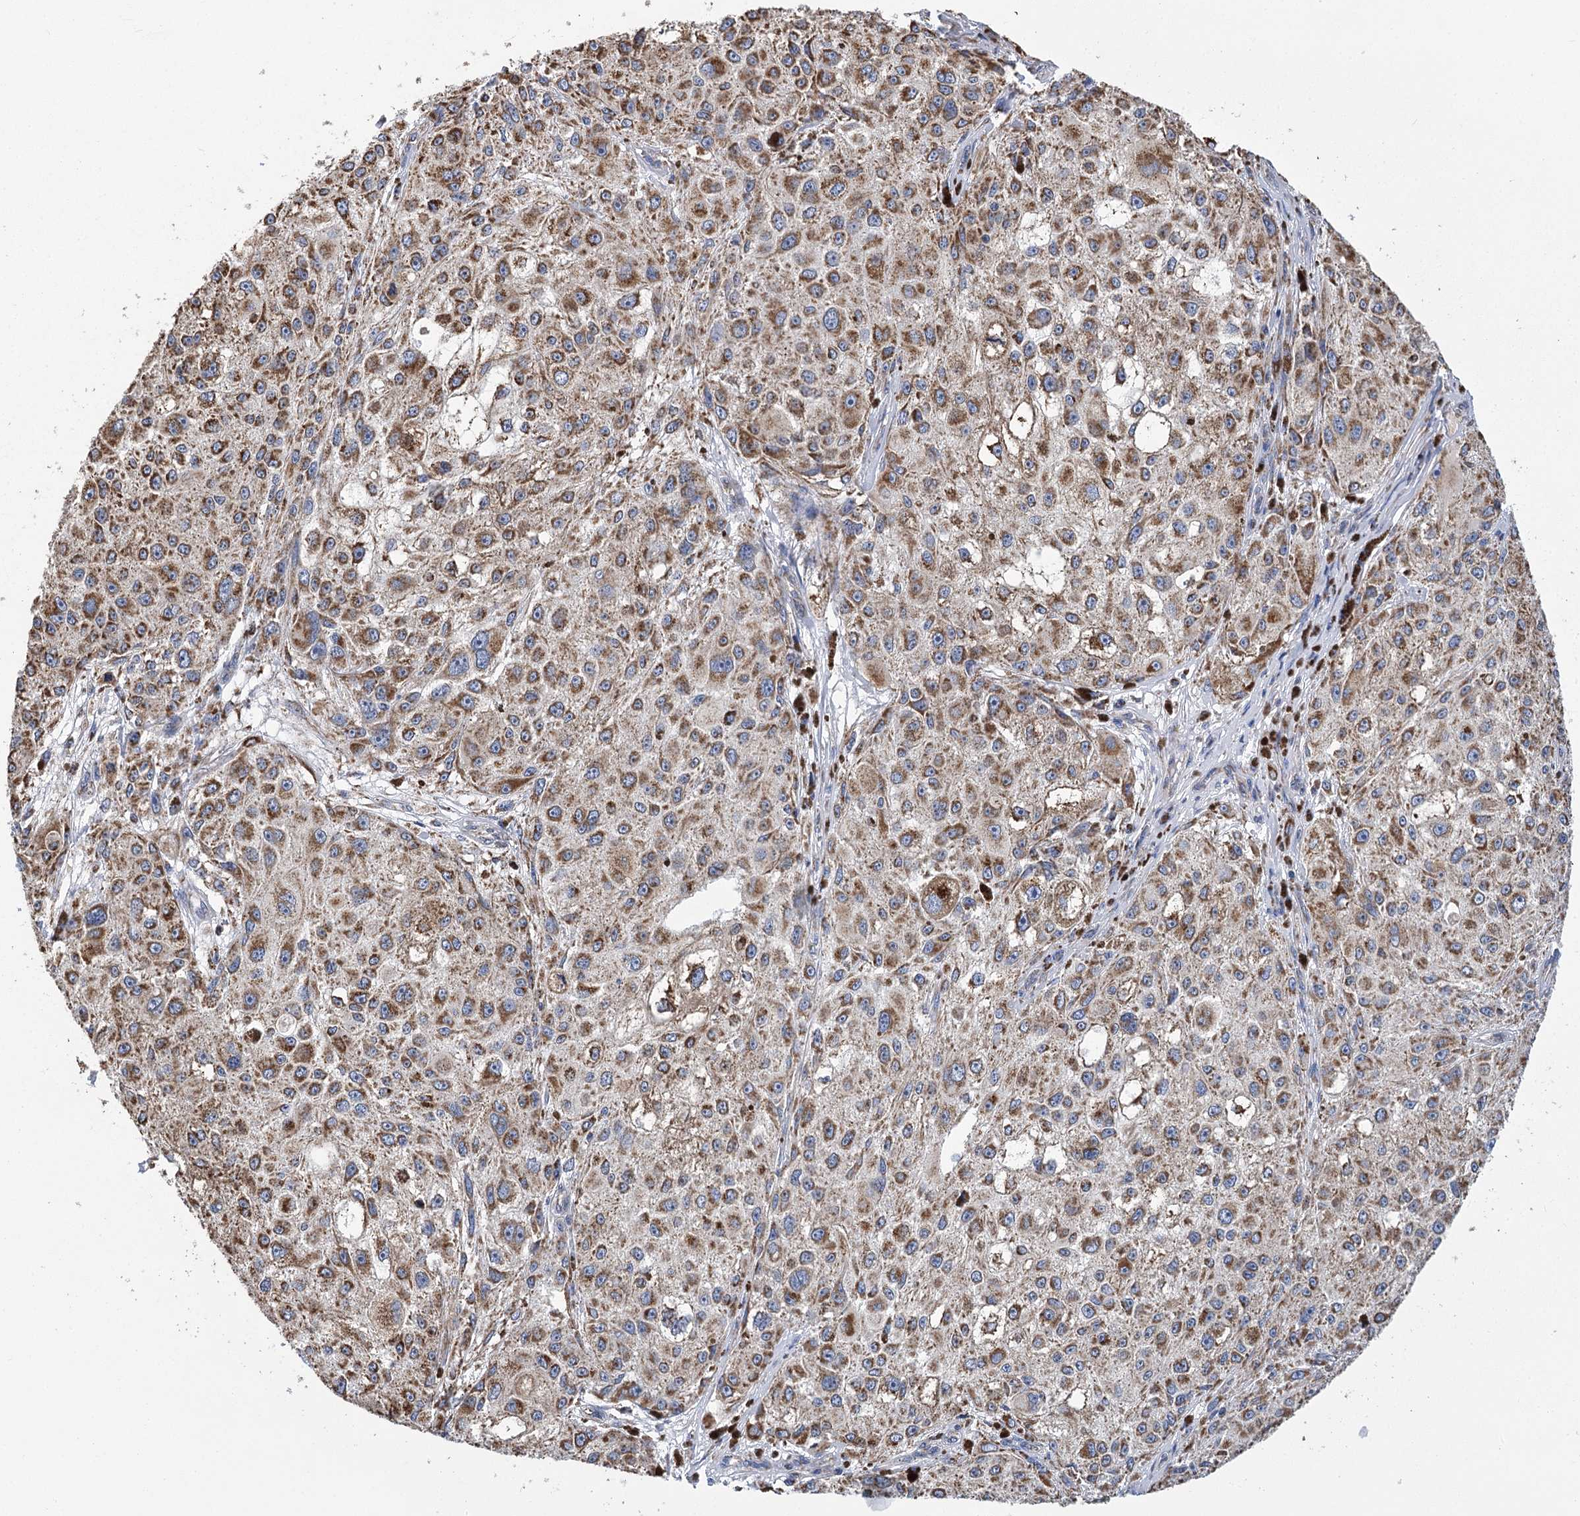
{"staining": {"intensity": "moderate", "quantity": ">75%", "location": "cytoplasmic/membranous"}, "tissue": "melanoma", "cell_type": "Tumor cells", "image_type": "cancer", "snomed": [{"axis": "morphology", "description": "Necrosis, NOS"}, {"axis": "morphology", "description": "Malignant melanoma, NOS"}, {"axis": "topography", "description": "Skin"}], "caption": "This is a photomicrograph of IHC staining of melanoma, which shows moderate staining in the cytoplasmic/membranous of tumor cells.", "gene": "CCDC73", "patient": {"sex": "female", "age": 87}}